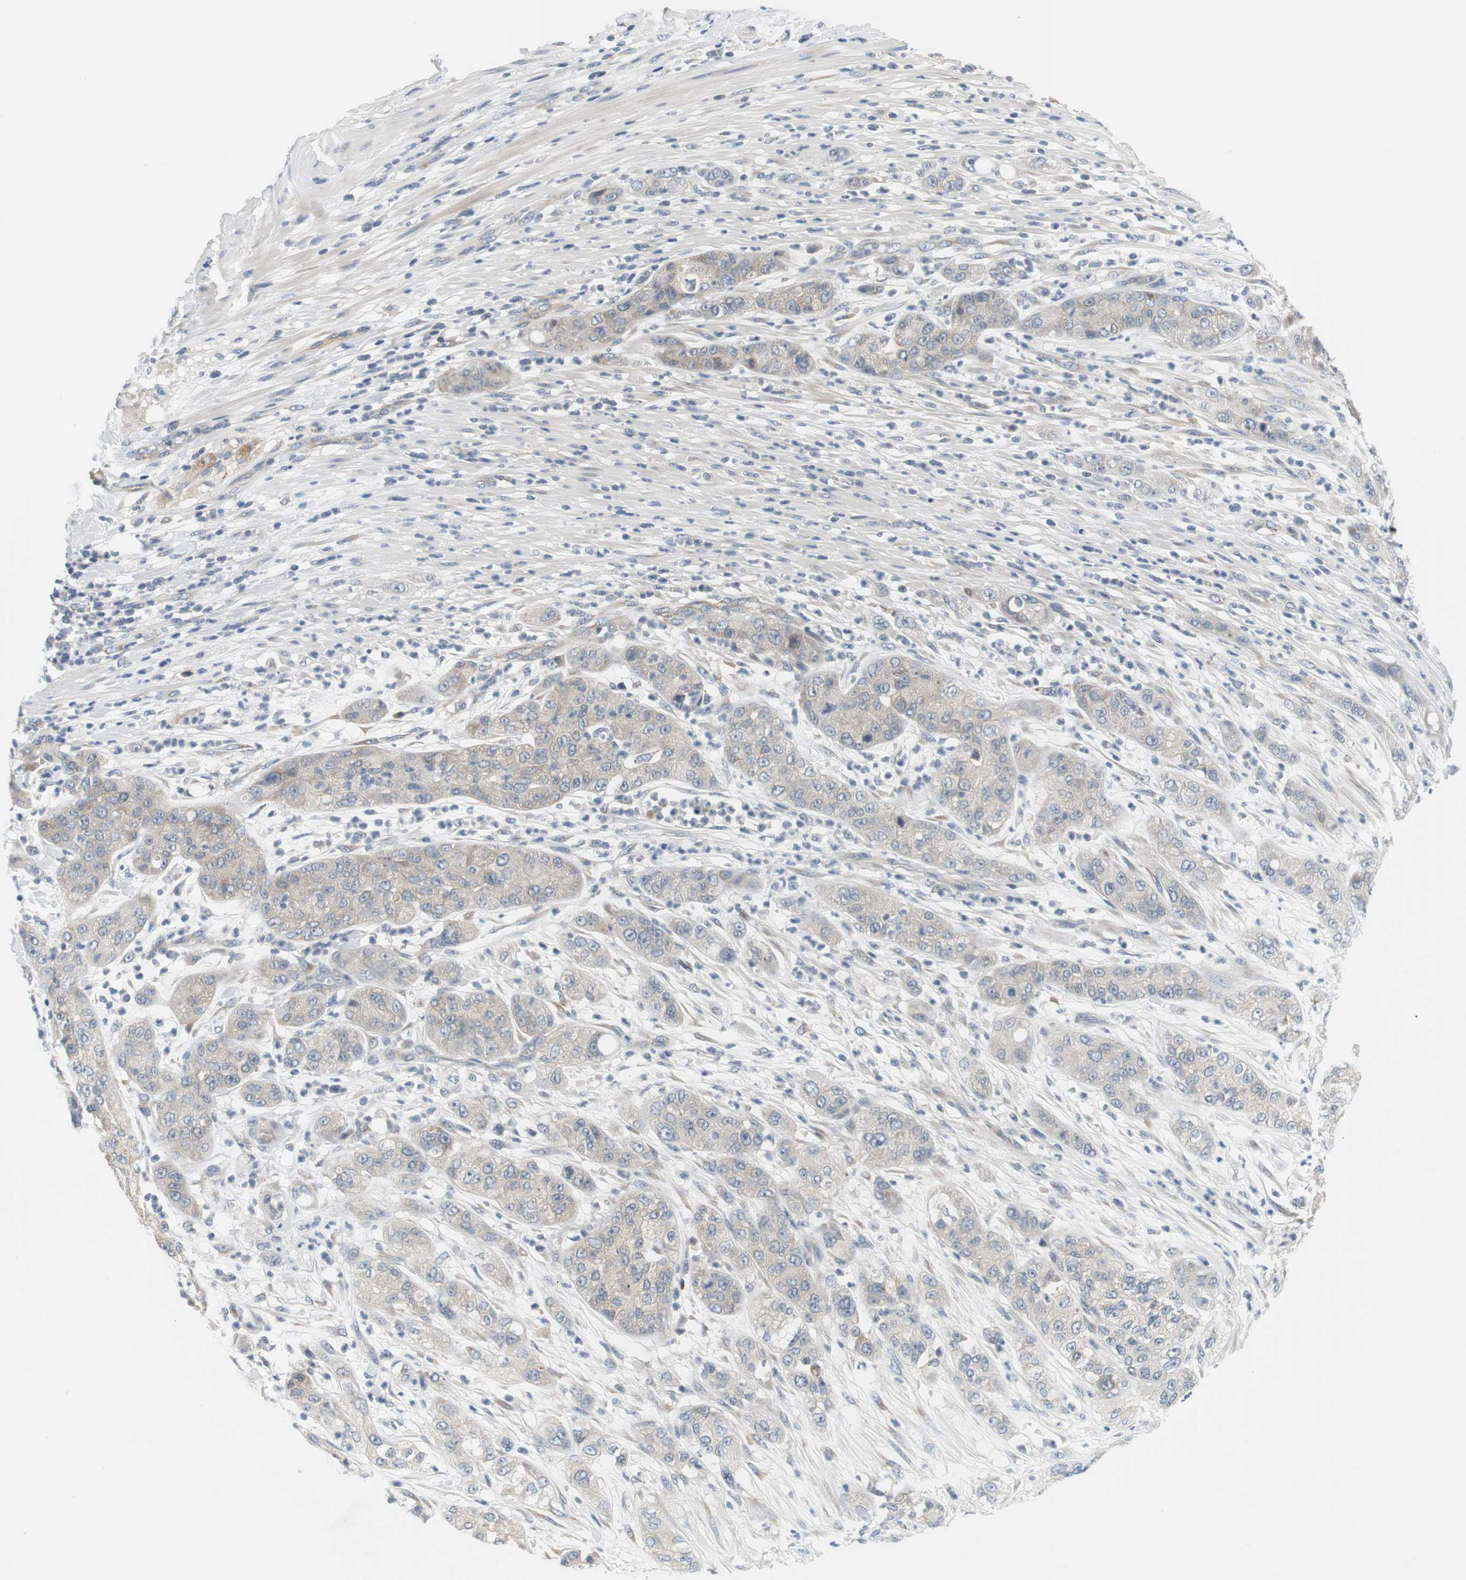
{"staining": {"intensity": "weak", "quantity": "<25%", "location": "cytoplasmic/membranous"}, "tissue": "pancreatic cancer", "cell_type": "Tumor cells", "image_type": "cancer", "snomed": [{"axis": "morphology", "description": "Adenocarcinoma, NOS"}, {"axis": "topography", "description": "Pancreas"}], "caption": "Tumor cells are negative for brown protein staining in adenocarcinoma (pancreatic).", "gene": "EVA1C", "patient": {"sex": "female", "age": 78}}